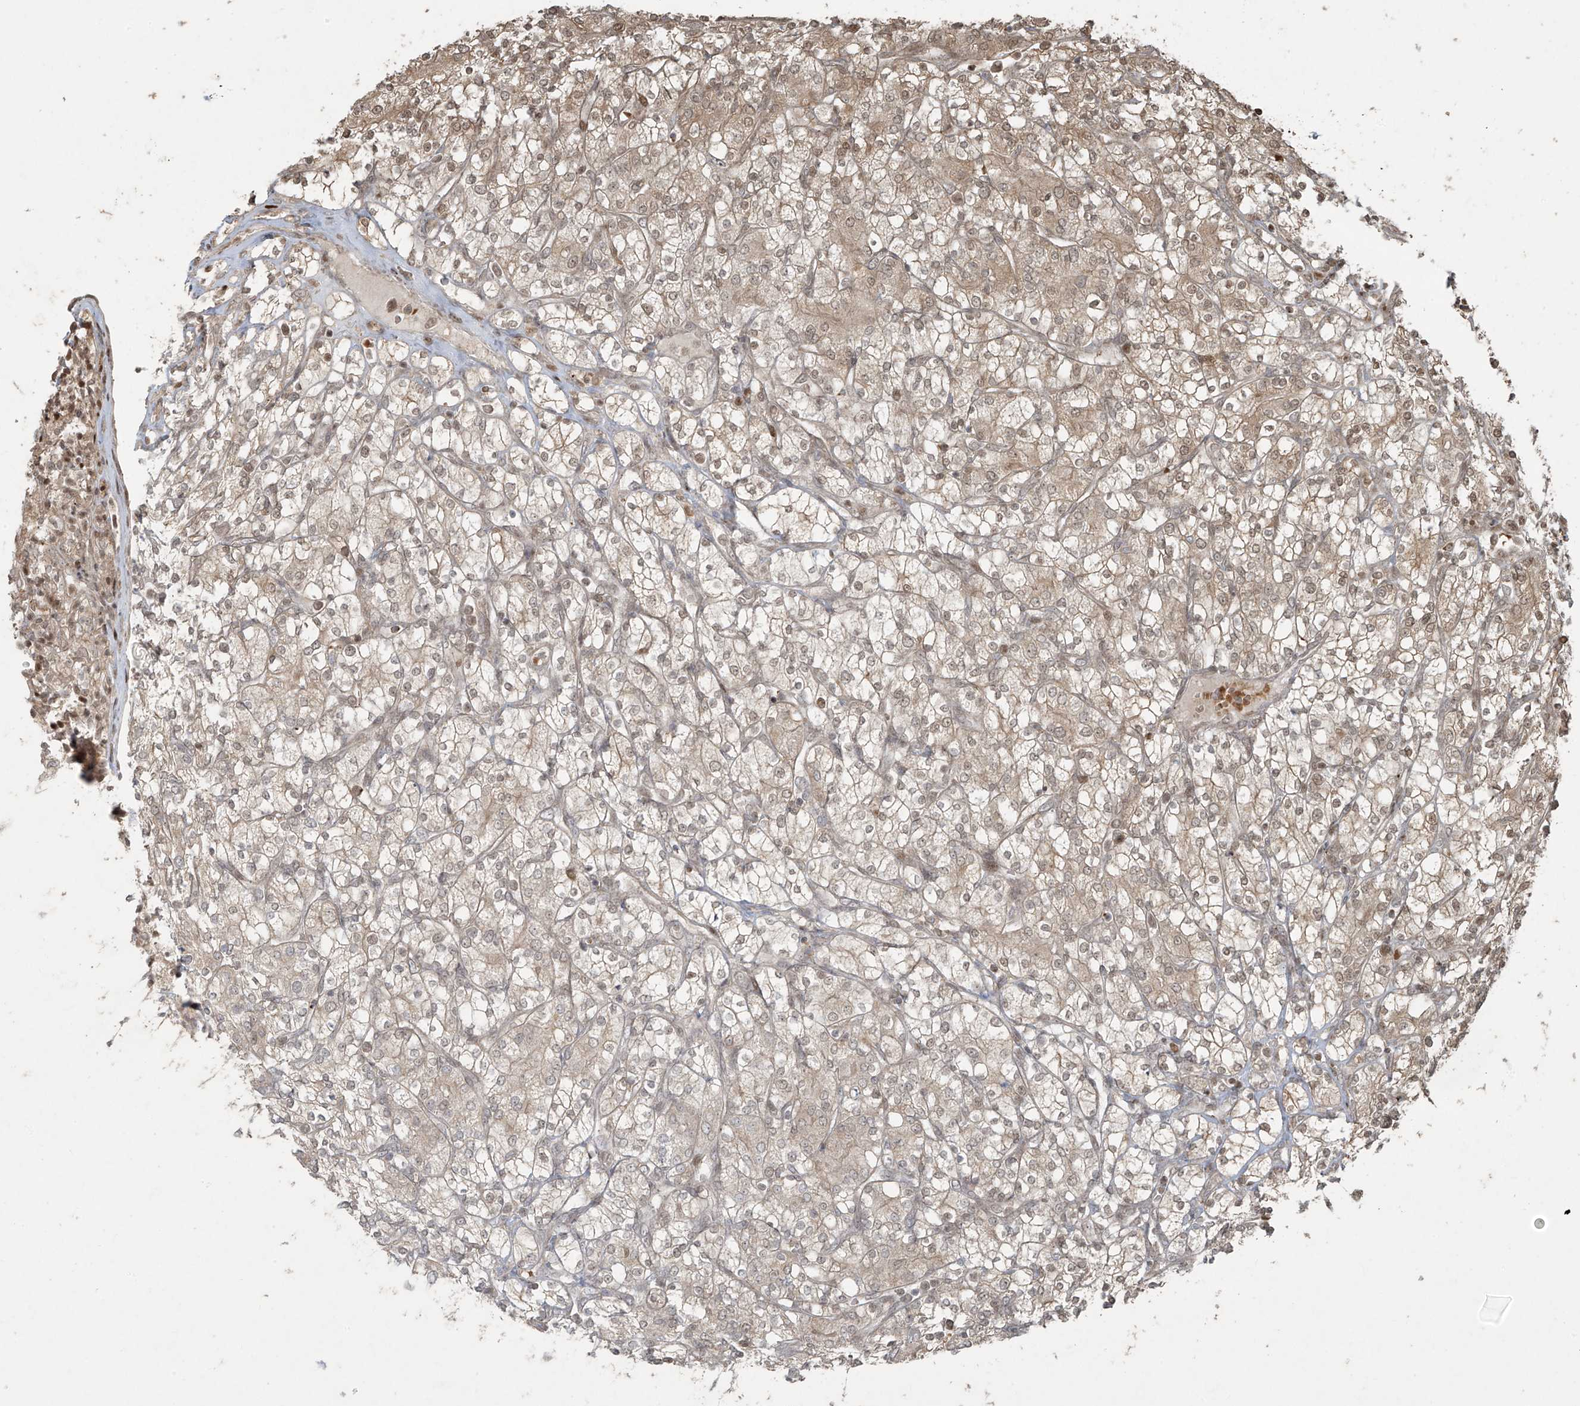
{"staining": {"intensity": "moderate", "quantity": "25%-75%", "location": "cytoplasmic/membranous,nuclear"}, "tissue": "renal cancer", "cell_type": "Tumor cells", "image_type": "cancer", "snomed": [{"axis": "morphology", "description": "Adenocarcinoma, NOS"}, {"axis": "topography", "description": "Kidney"}], "caption": "Protein expression analysis of human renal cancer (adenocarcinoma) reveals moderate cytoplasmic/membranous and nuclear positivity in about 25%-75% of tumor cells.", "gene": "TTC22", "patient": {"sex": "male", "age": 77}}